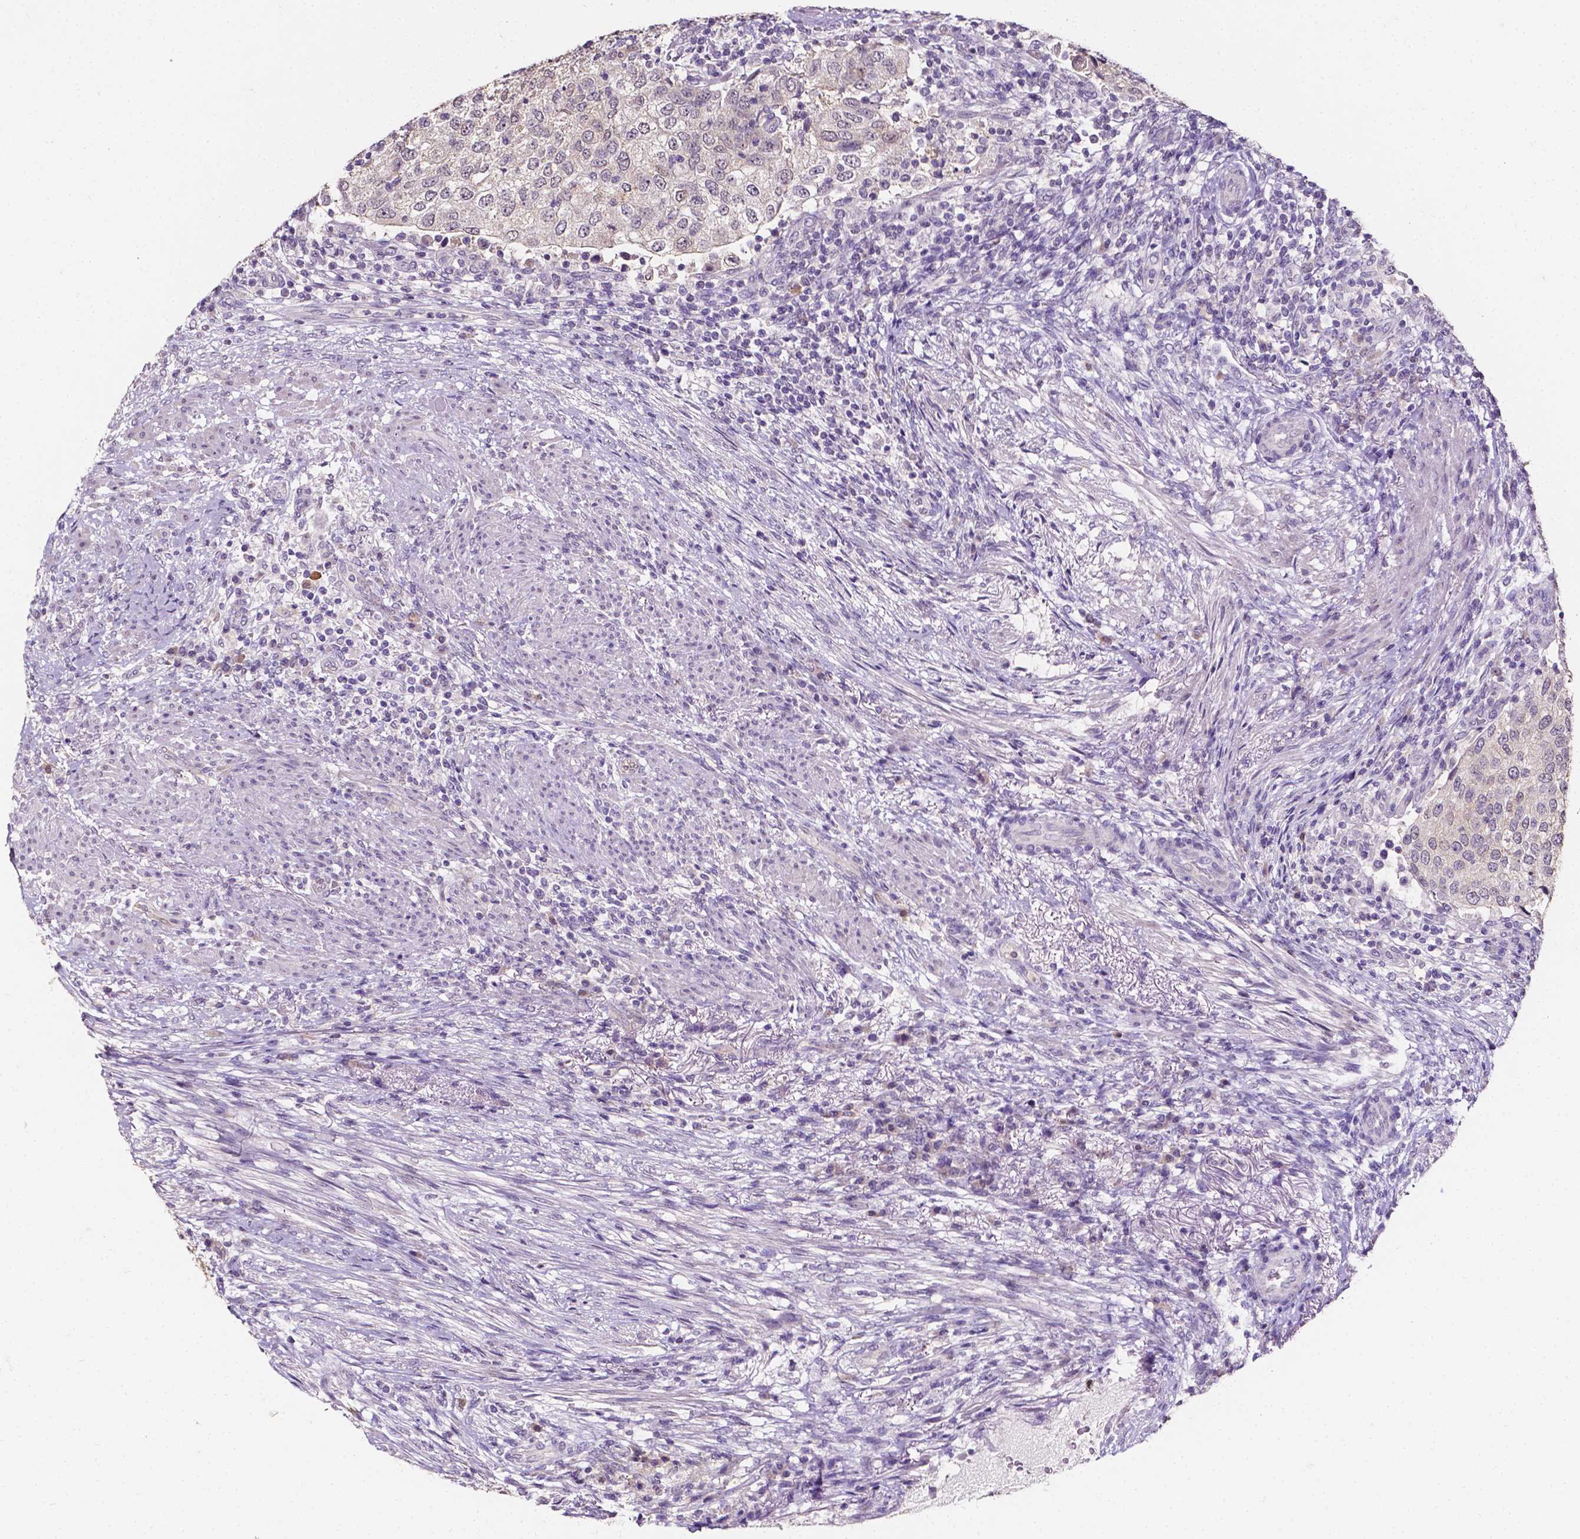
{"staining": {"intensity": "negative", "quantity": "none", "location": "none"}, "tissue": "urothelial cancer", "cell_type": "Tumor cells", "image_type": "cancer", "snomed": [{"axis": "morphology", "description": "Urothelial carcinoma, High grade"}, {"axis": "topography", "description": "Urinary bladder"}], "caption": "Immunohistochemical staining of high-grade urothelial carcinoma exhibits no significant positivity in tumor cells.", "gene": "PSAT1", "patient": {"sex": "female", "age": 78}}